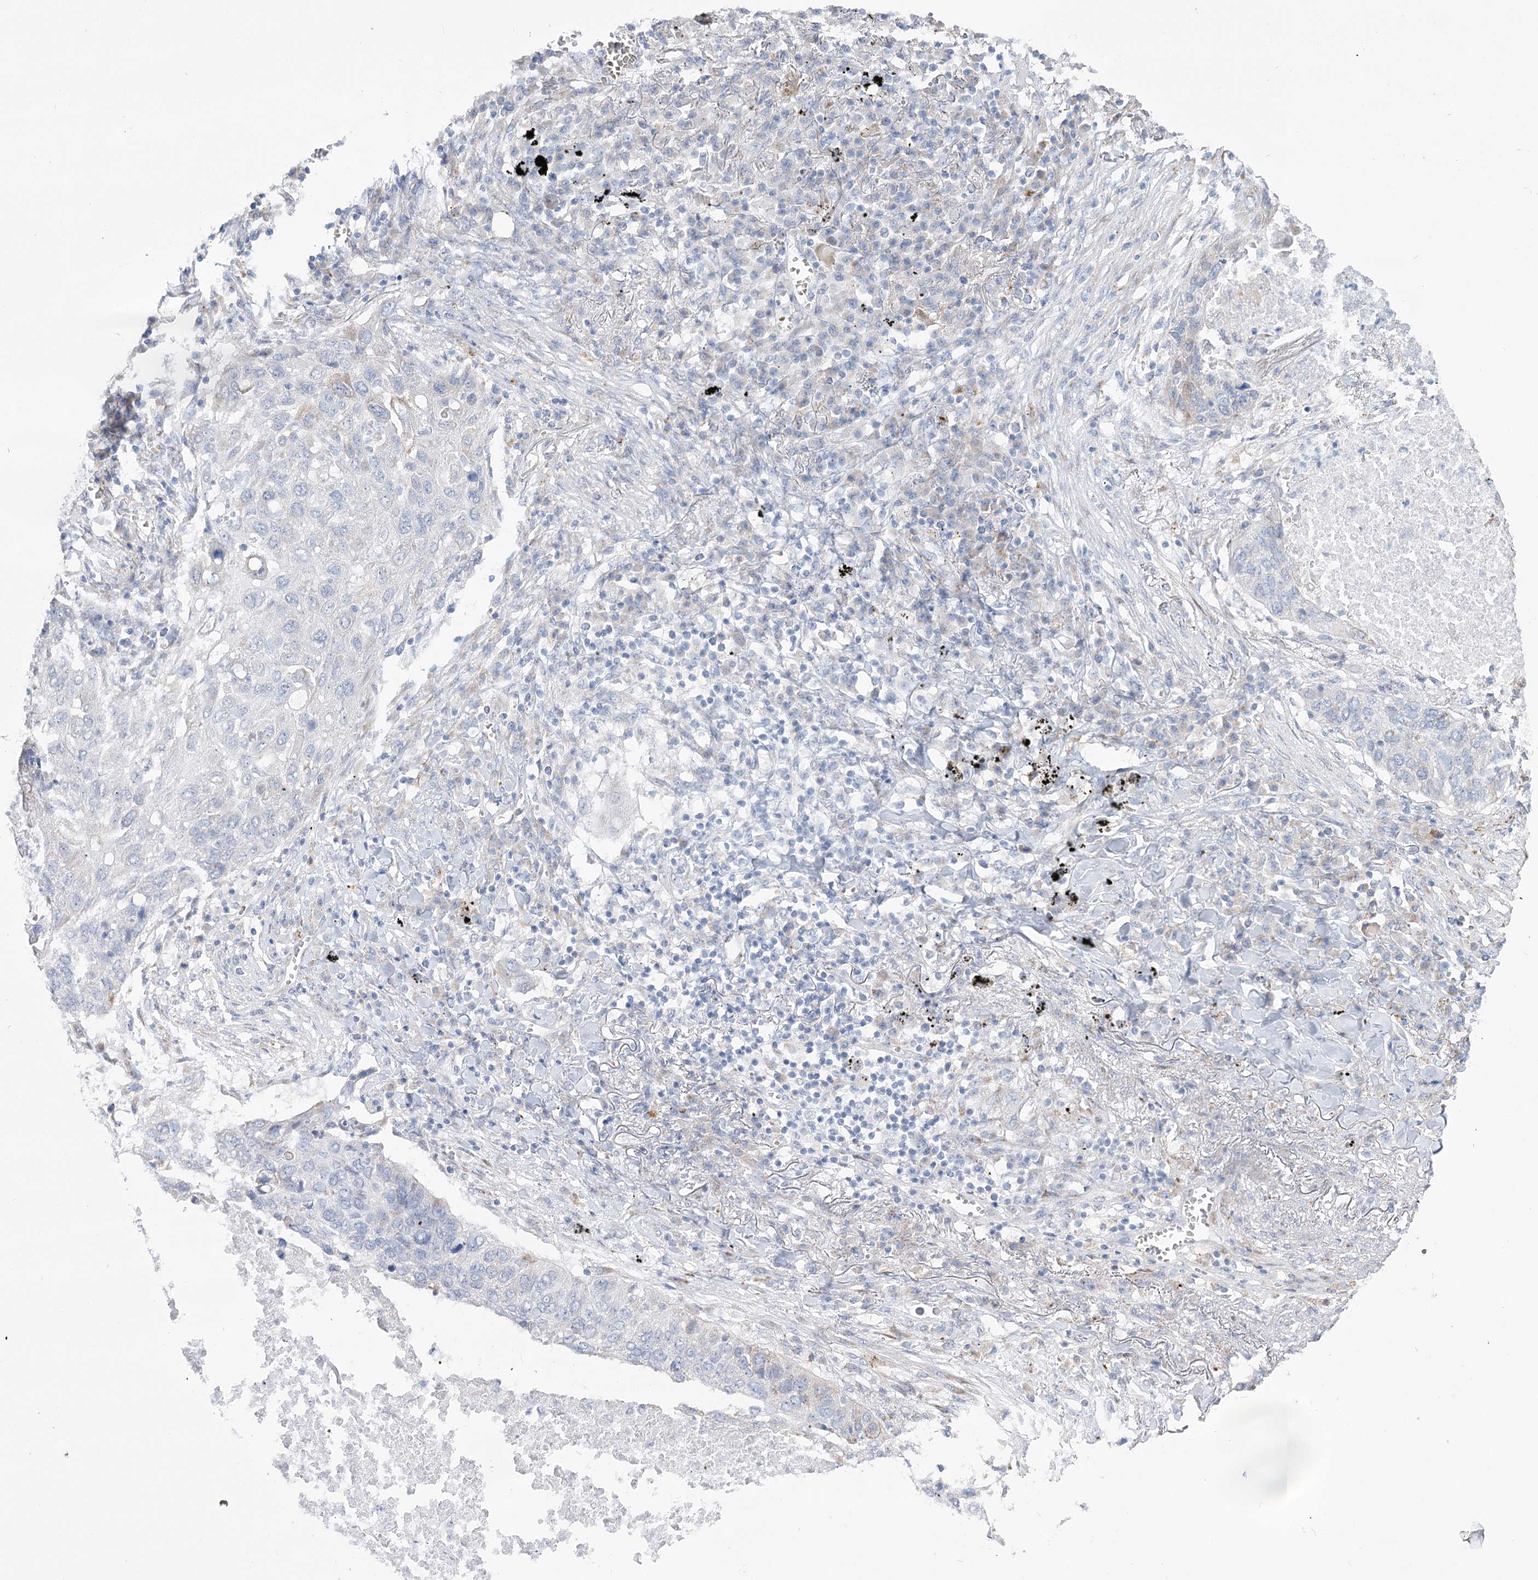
{"staining": {"intensity": "negative", "quantity": "none", "location": "none"}, "tissue": "lung cancer", "cell_type": "Tumor cells", "image_type": "cancer", "snomed": [{"axis": "morphology", "description": "Squamous cell carcinoma, NOS"}, {"axis": "topography", "description": "Lung"}], "caption": "Tumor cells show no significant protein positivity in lung cancer. (Immunohistochemistry, brightfield microscopy, high magnification).", "gene": "SIAE", "patient": {"sex": "female", "age": 63}}